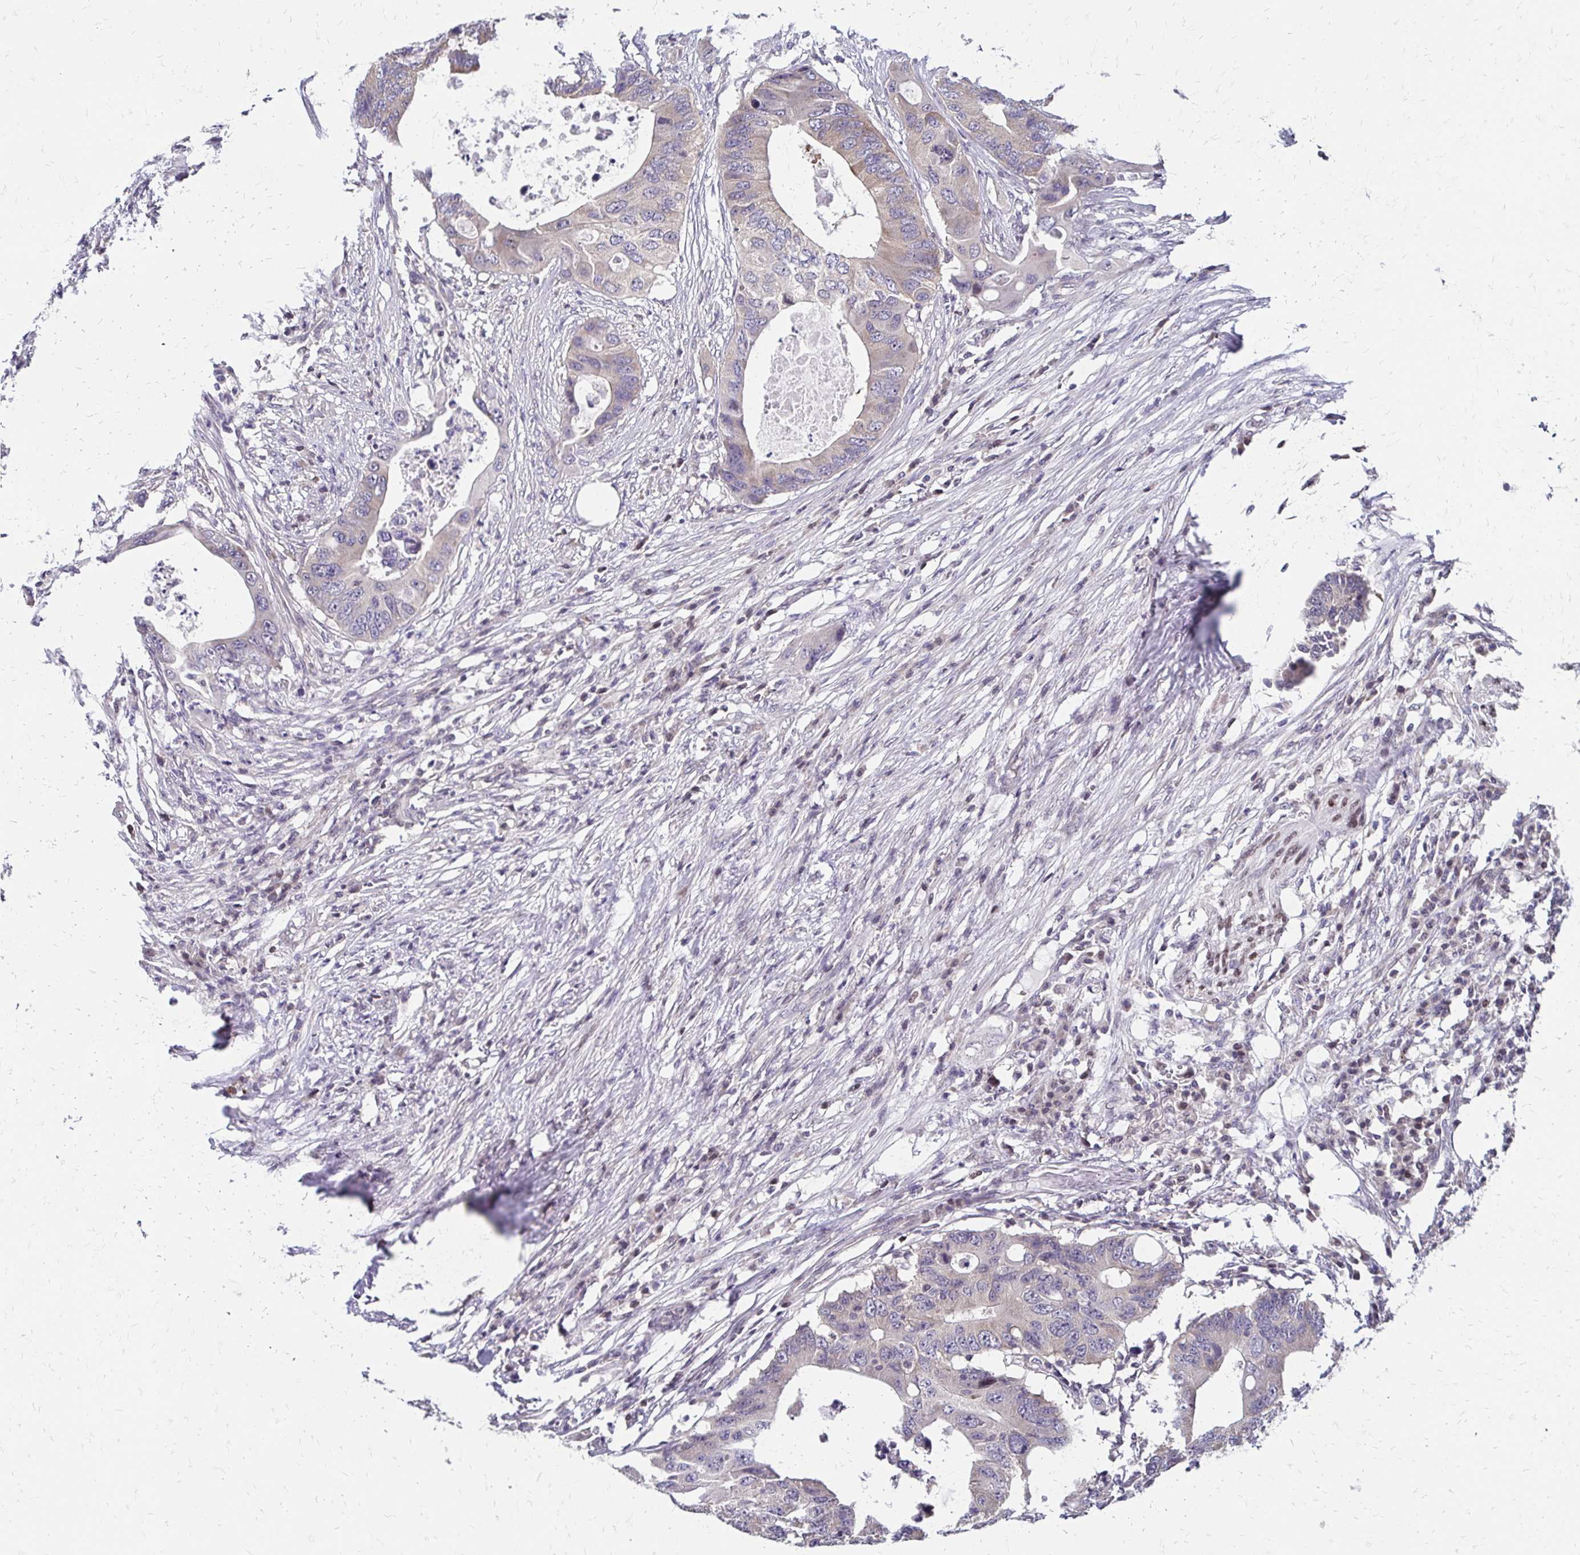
{"staining": {"intensity": "negative", "quantity": "none", "location": "none"}, "tissue": "colorectal cancer", "cell_type": "Tumor cells", "image_type": "cancer", "snomed": [{"axis": "morphology", "description": "Adenocarcinoma, NOS"}, {"axis": "topography", "description": "Colon"}], "caption": "Immunohistochemical staining of human adenocarcinoma (colorectal) demonstrates no significant staining in tumor cells.", "gene": "CBX7", "patient": {"sex": "male", "age": 71}}